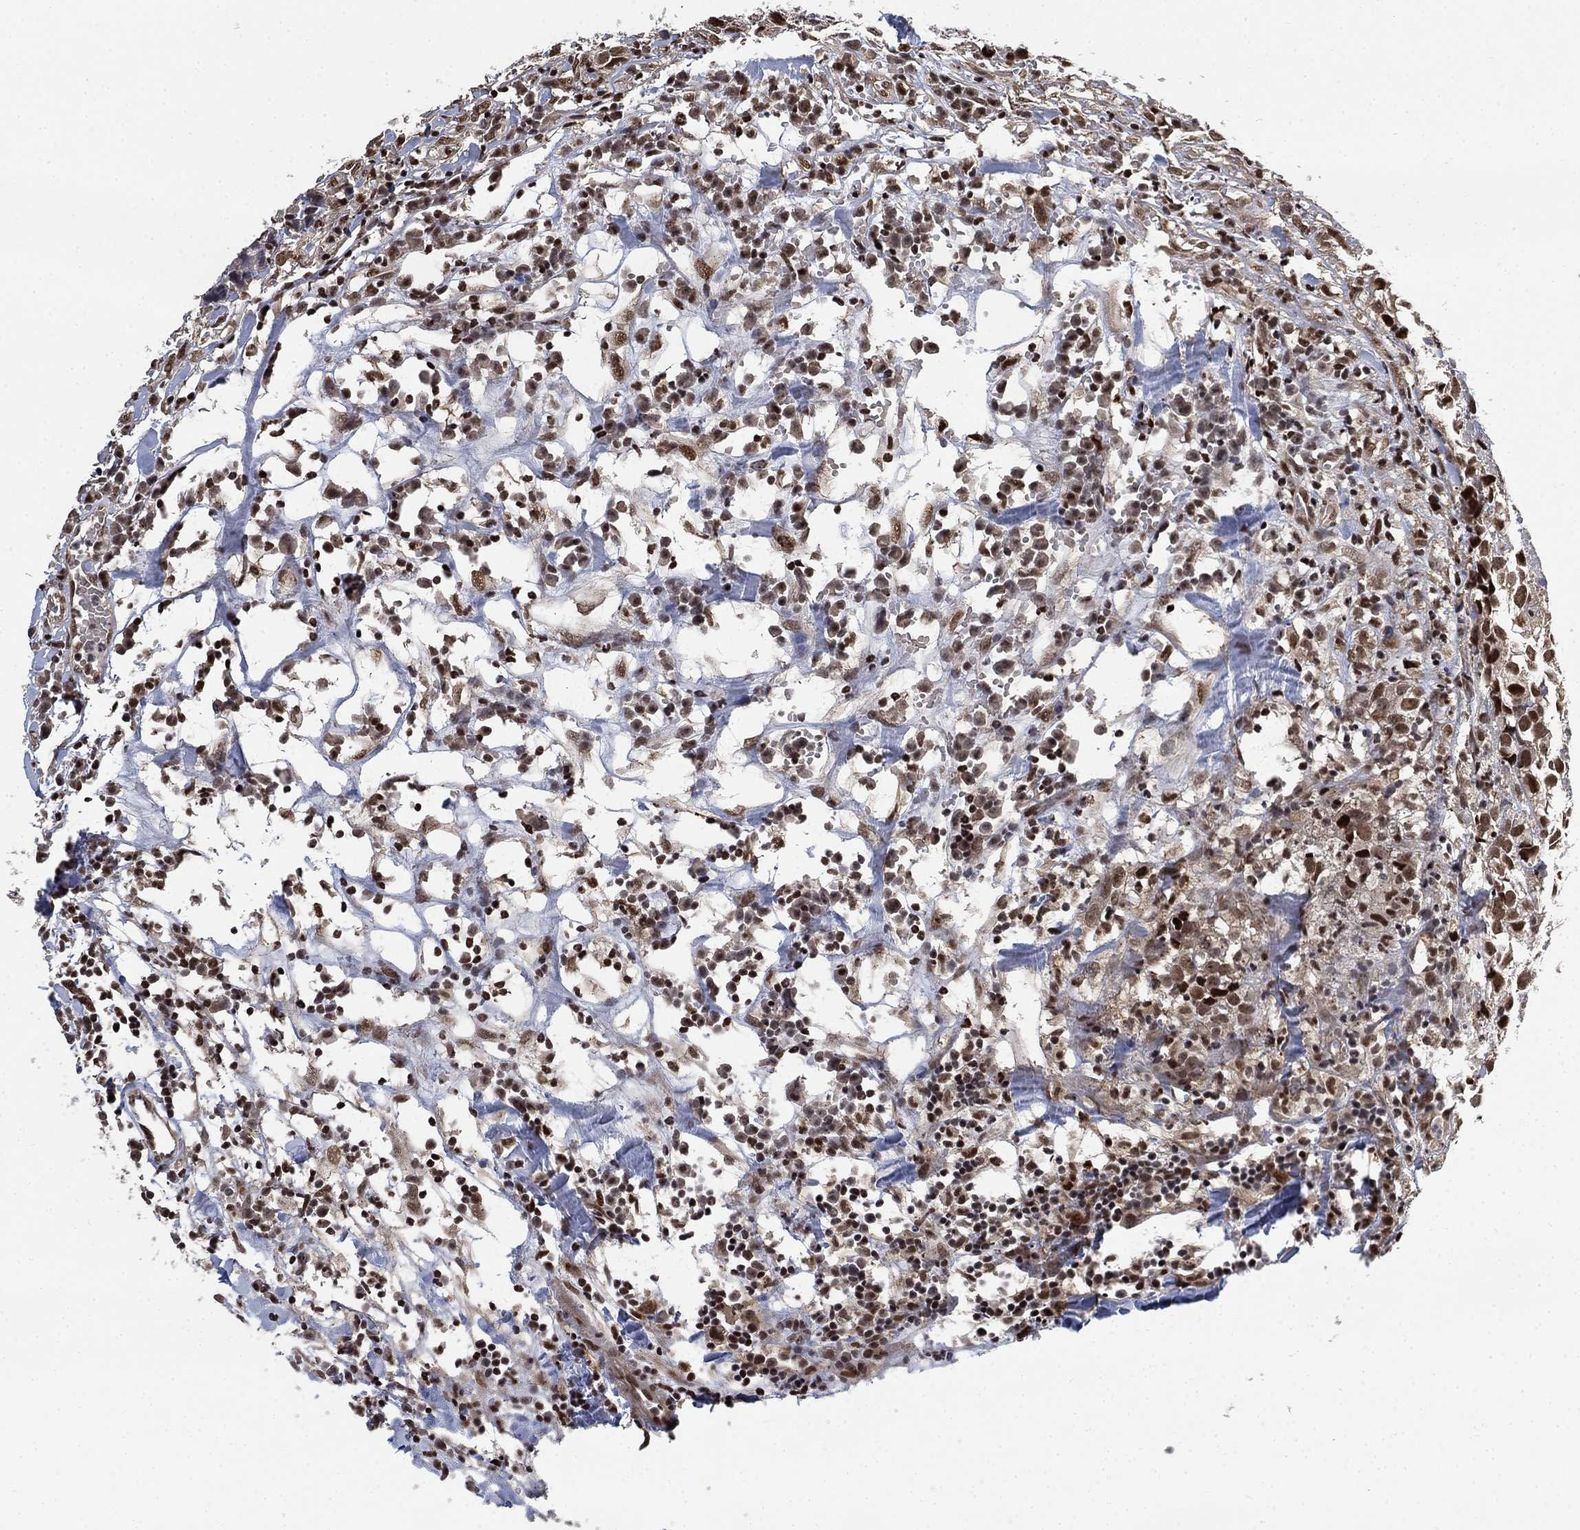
{"staining": {"intensity": "moderate", "quantity": "25%-75%", "location": "nuclear"}, "tissue": "breast cancer", "cell_type": "Tumor cells", "image_type": "cancer", "snomed": [{"axis": "morphology", "description": "Duct carcinoma"}, {"axis": "topography", "description": "Breast"}], "caption": "A brown stain labels moderate nuclear expression of a protein in human breast cancer tumor cells.", "gene": "ZSCAN30", "patient": {"sex": "female", "age": 30}}